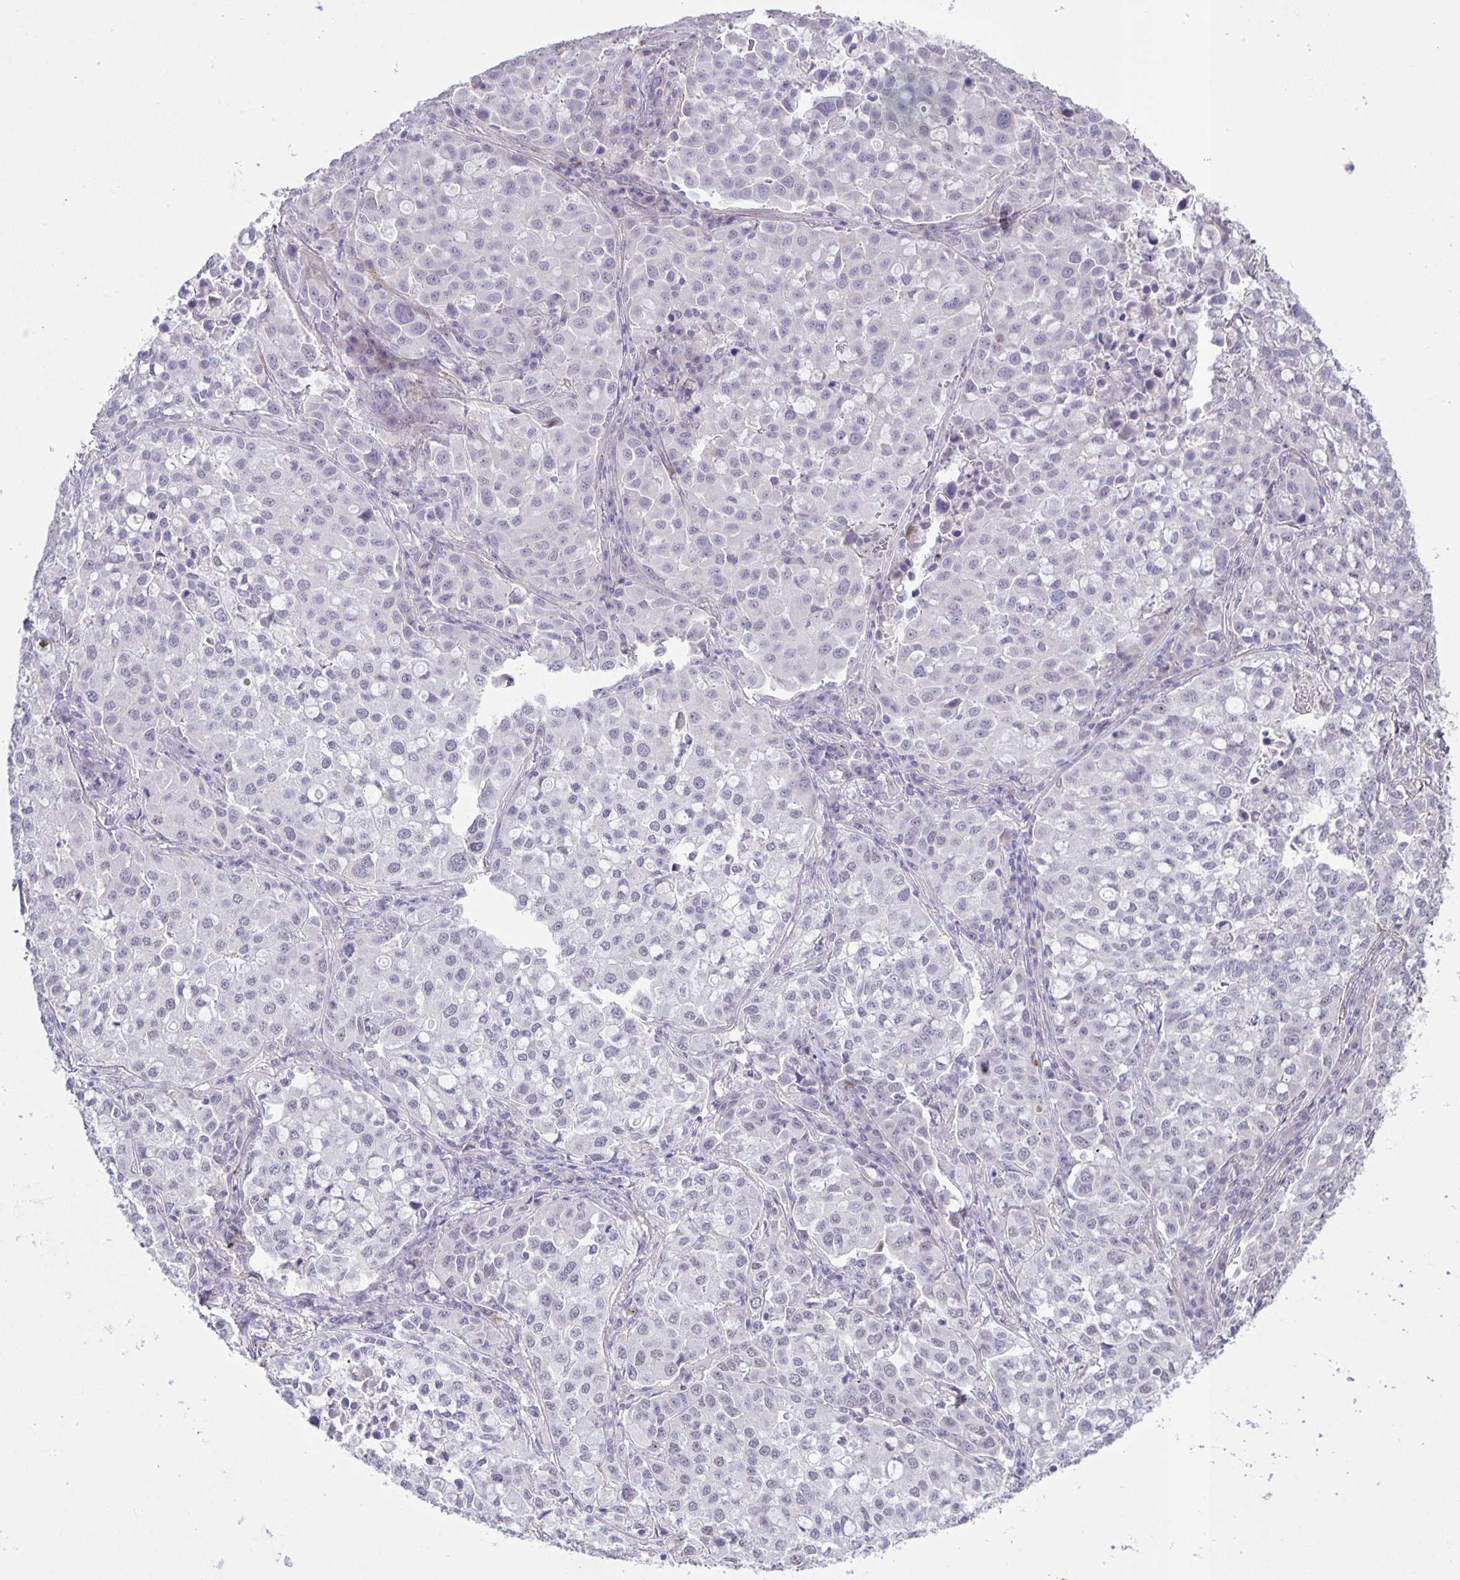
{"staining": {"intensity": "negative", "quantity": "none", "location": "none"}, "tissue": "lung cancer", "cell_type": "Tumor cells", "image_type": "cancer", "snomed": [{"axis": "morphology", "description": "Adenocarcinoma, NOS"}, {"axis": "morphology", "description": "Adenocarcinoma, metastatic, NOS"}, {"axis": "topography", "description": "Lymph node"}, {"axis": "topography", "description": "Lung"}], "caption": "This is an immunohistochemistry image of human lung cancer. There is no positivity in tumor cells.", "gene": "SRCIN1", "patient": {"sex": "female", "age": 65}}